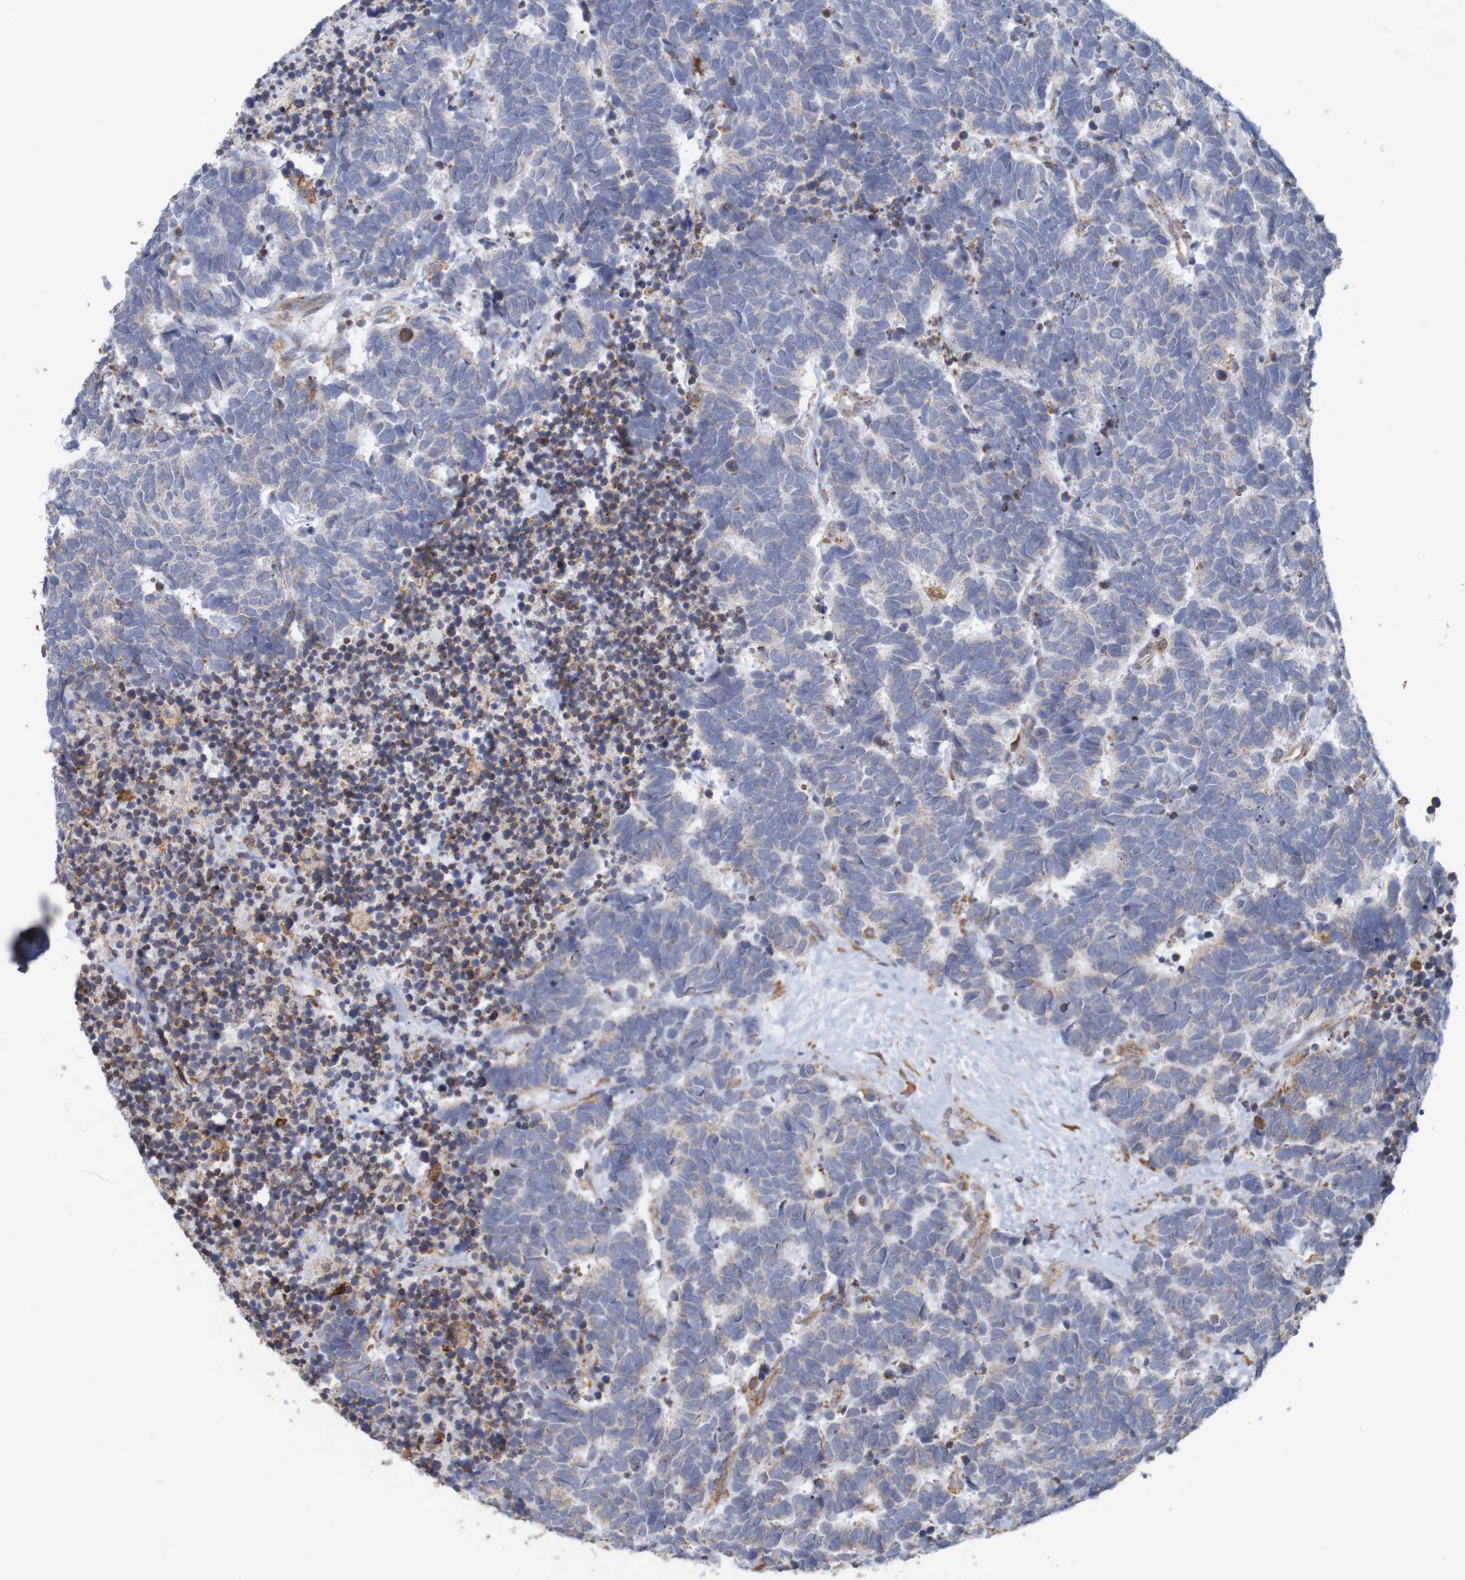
{"staining": {"intensity": "negative", "quantity": "none", "location": "none"}, "tissue": "carcinoid", "cell_type": "Tumor cells", "image_type": "cancer", "snomed": [{"axis": "morphology", "description": "Carcinoma, NOS"}, {"axis": "morphology", "description": "Carcinoid, malignant, NOS"}, {"axis": "topography", "description": "Urinary bladder"}], "caption": "There is no significant staining in tumor cells of carcinoma. Nuclei are stained in blue.", "gene": "PDIA3", "patient": {"sex": "male", "age": 57}}